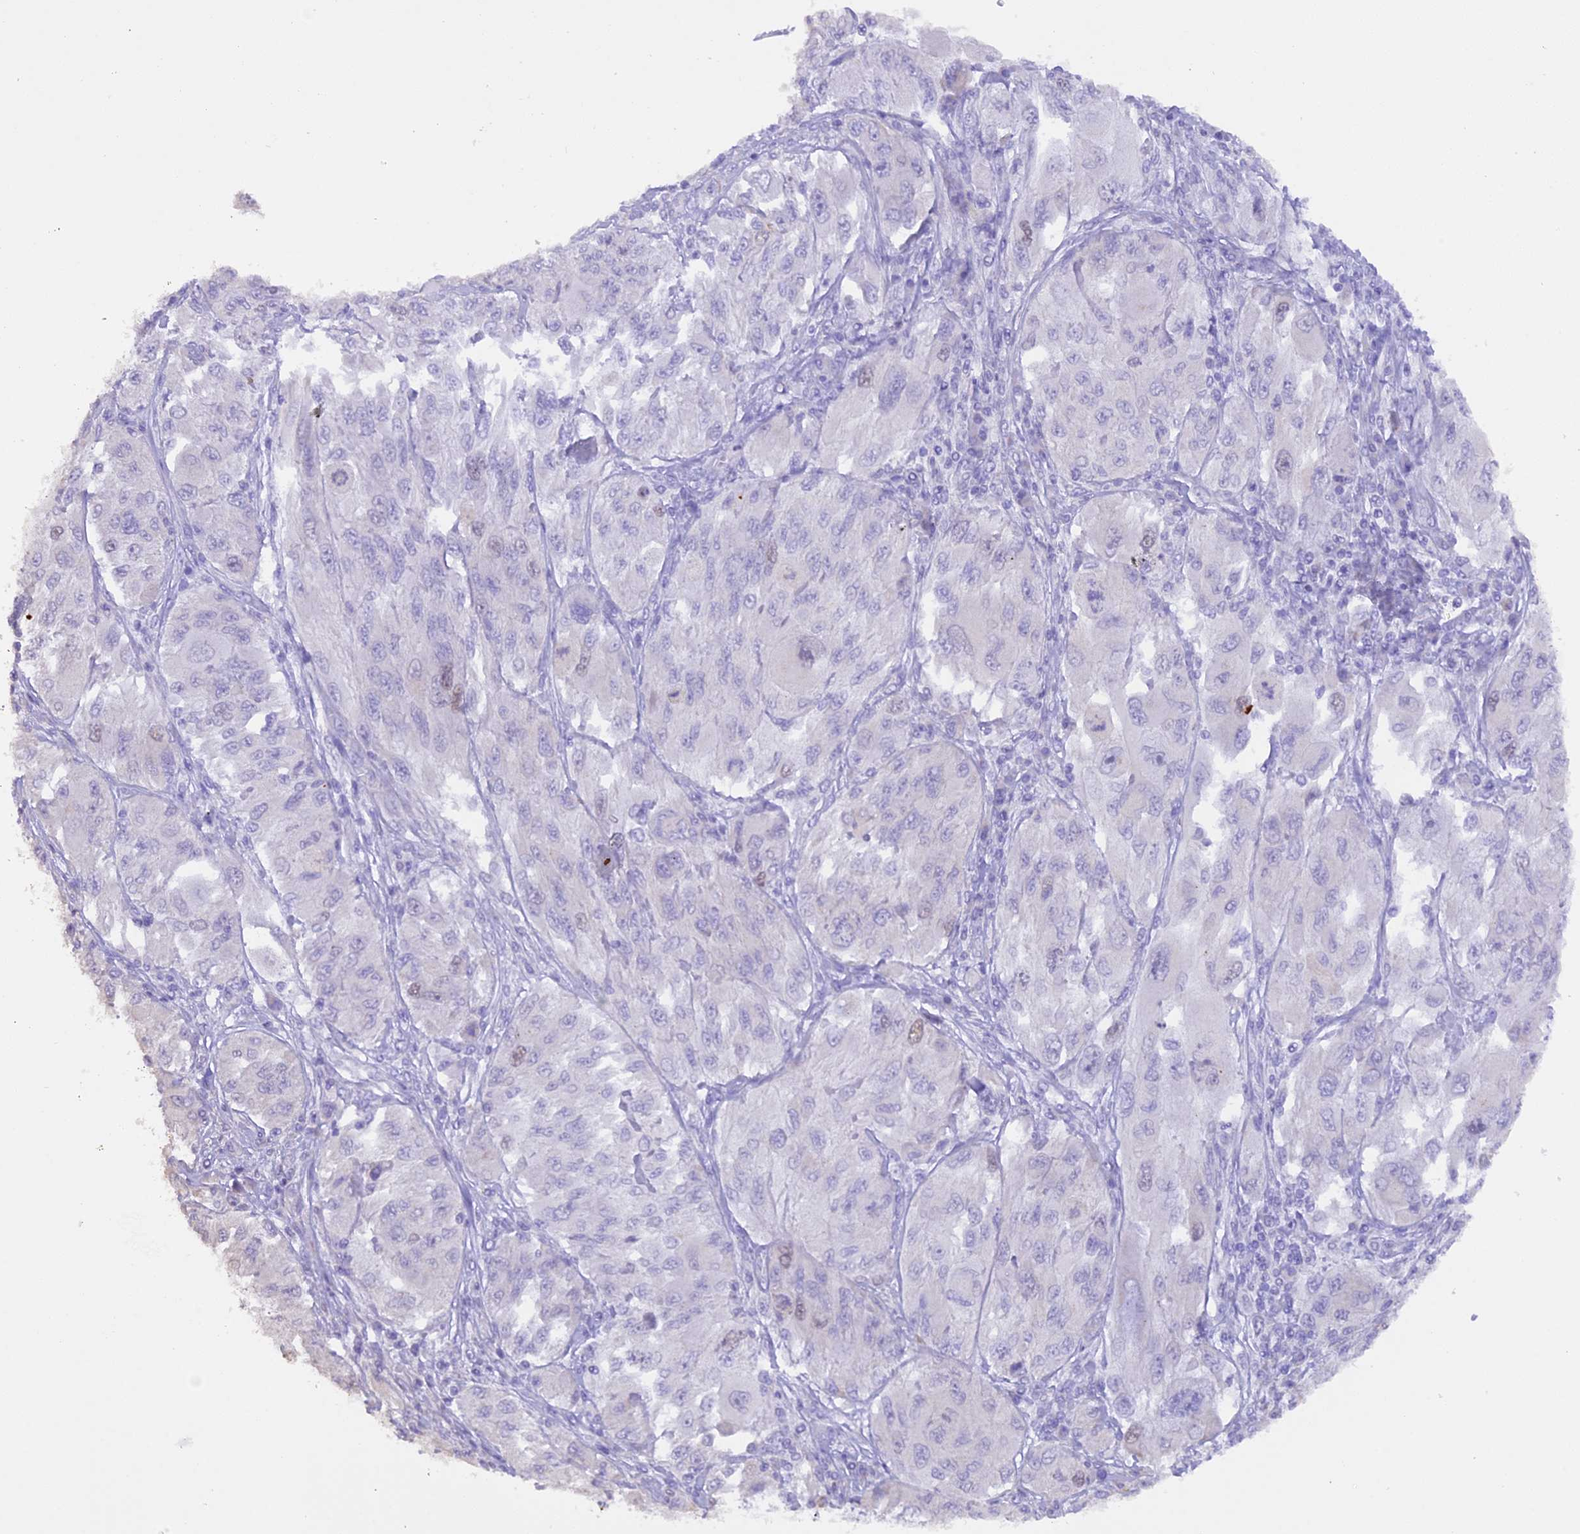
{"staining": {"intensity": "negative", "quantity": "none", "location": "none"}, "tissue": "melanoma", "cell_type": "Tumor cells", "image_type": "cancer", "snomed": [{"axis": "morphology", "description": "Malignant melanoma, NOS"}, {"axis": "topography", "description": "Skin"}], "caption": "Tumor cells are negative for brown protein staining in malignant melanoma.", "gene": "PKIA", "patient": {"sex": "female", "age": 91}}